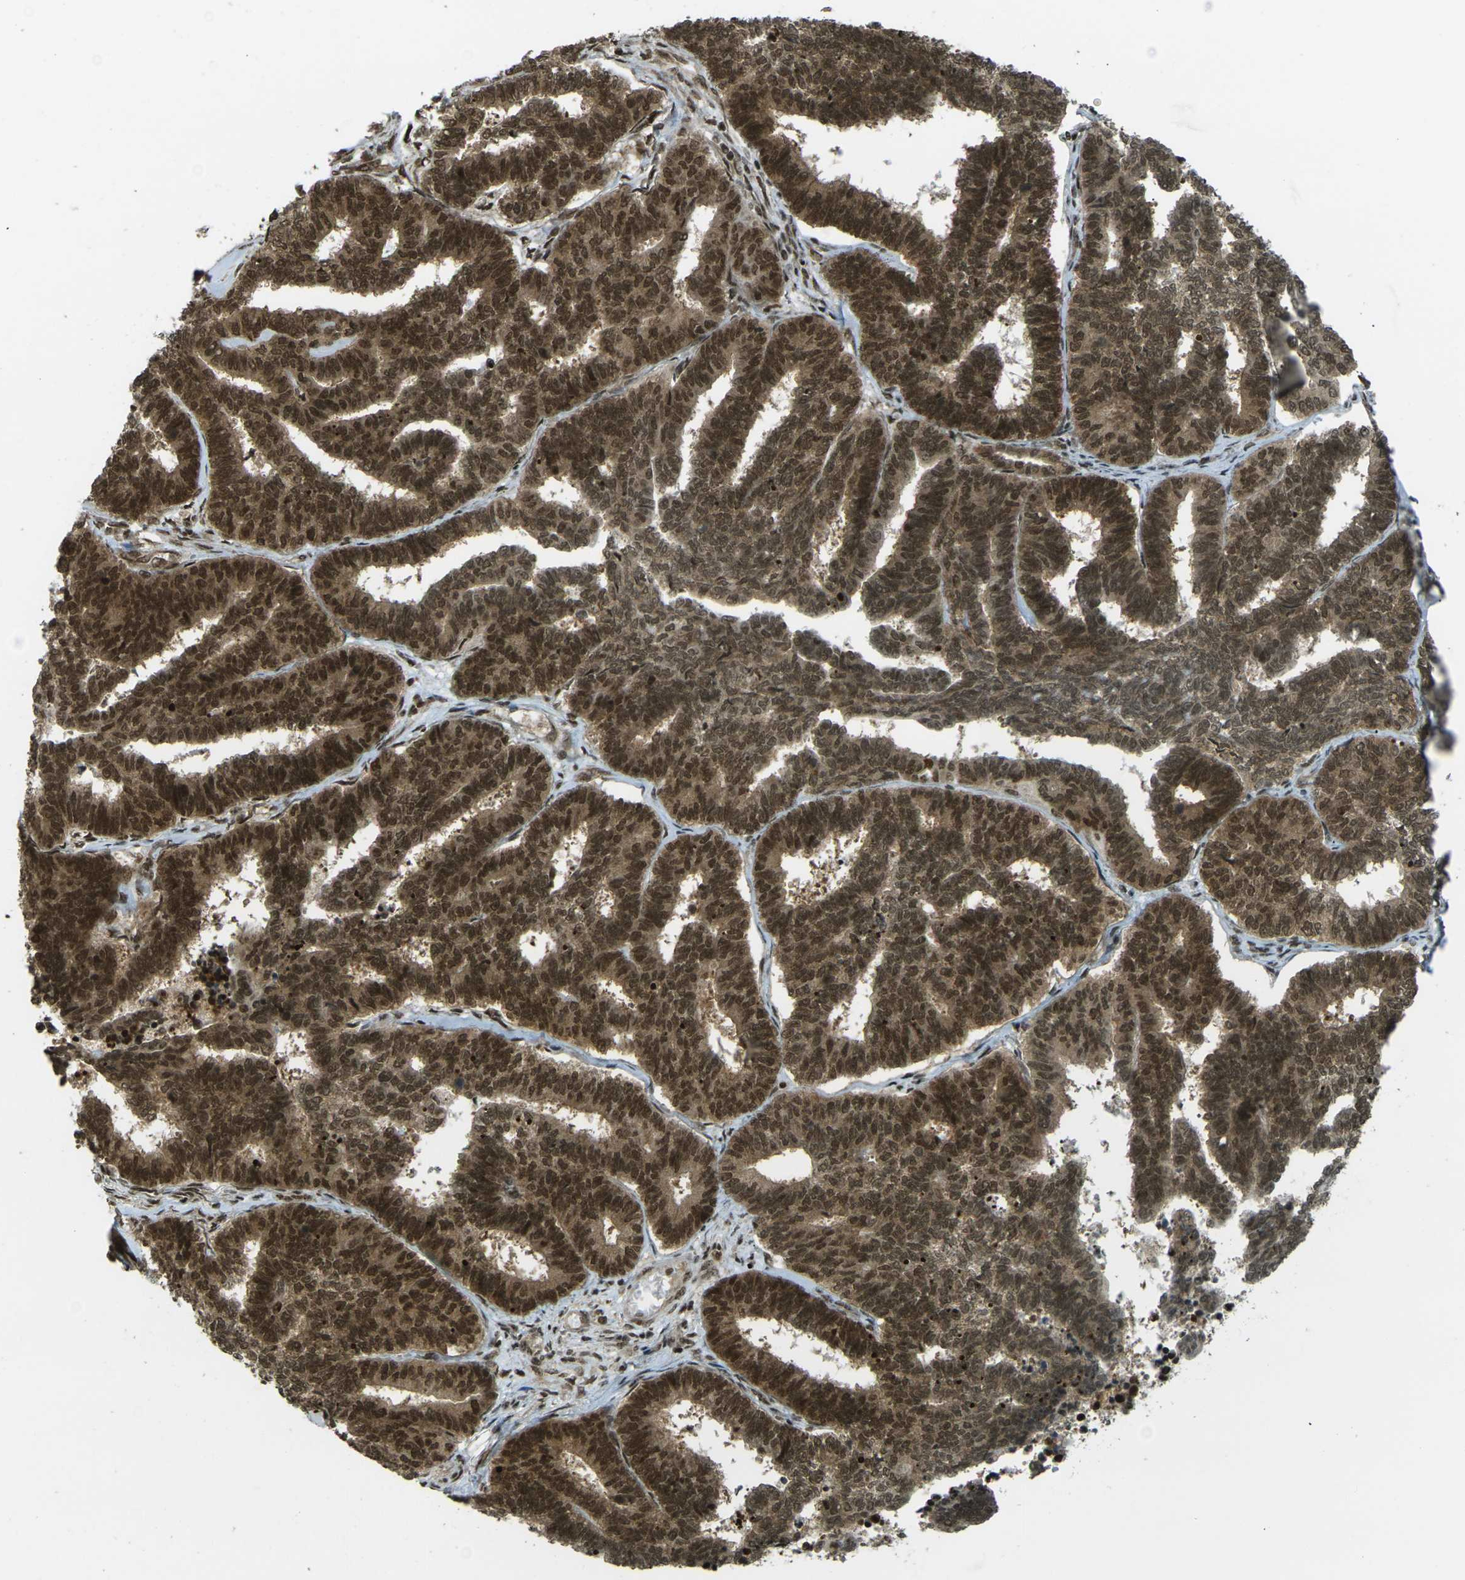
{"staining": {"intensity": "strong", "quantity": ">75%", "location": "cytoplasmic/membranous,nuclear"}, "tissue": "endometrial cancer", "cell_type": "Tumor cells", "image_type": "cancer", "snomed": [{"axis": "morphology", "description": "Adenocarcinoma, NOS"}, {"axis": "topography", "description": "Endometrium"}], "caption": "This is an image of immunohistochemistry (IHC) staining of endometrial cancer (adenocarcinoma), which shows strong positivity in the cytoplasmic/membranous and nuclear of tumor cells.", "gene": "RUVBL2", "patient": {"sex": "female", "age": 70}}